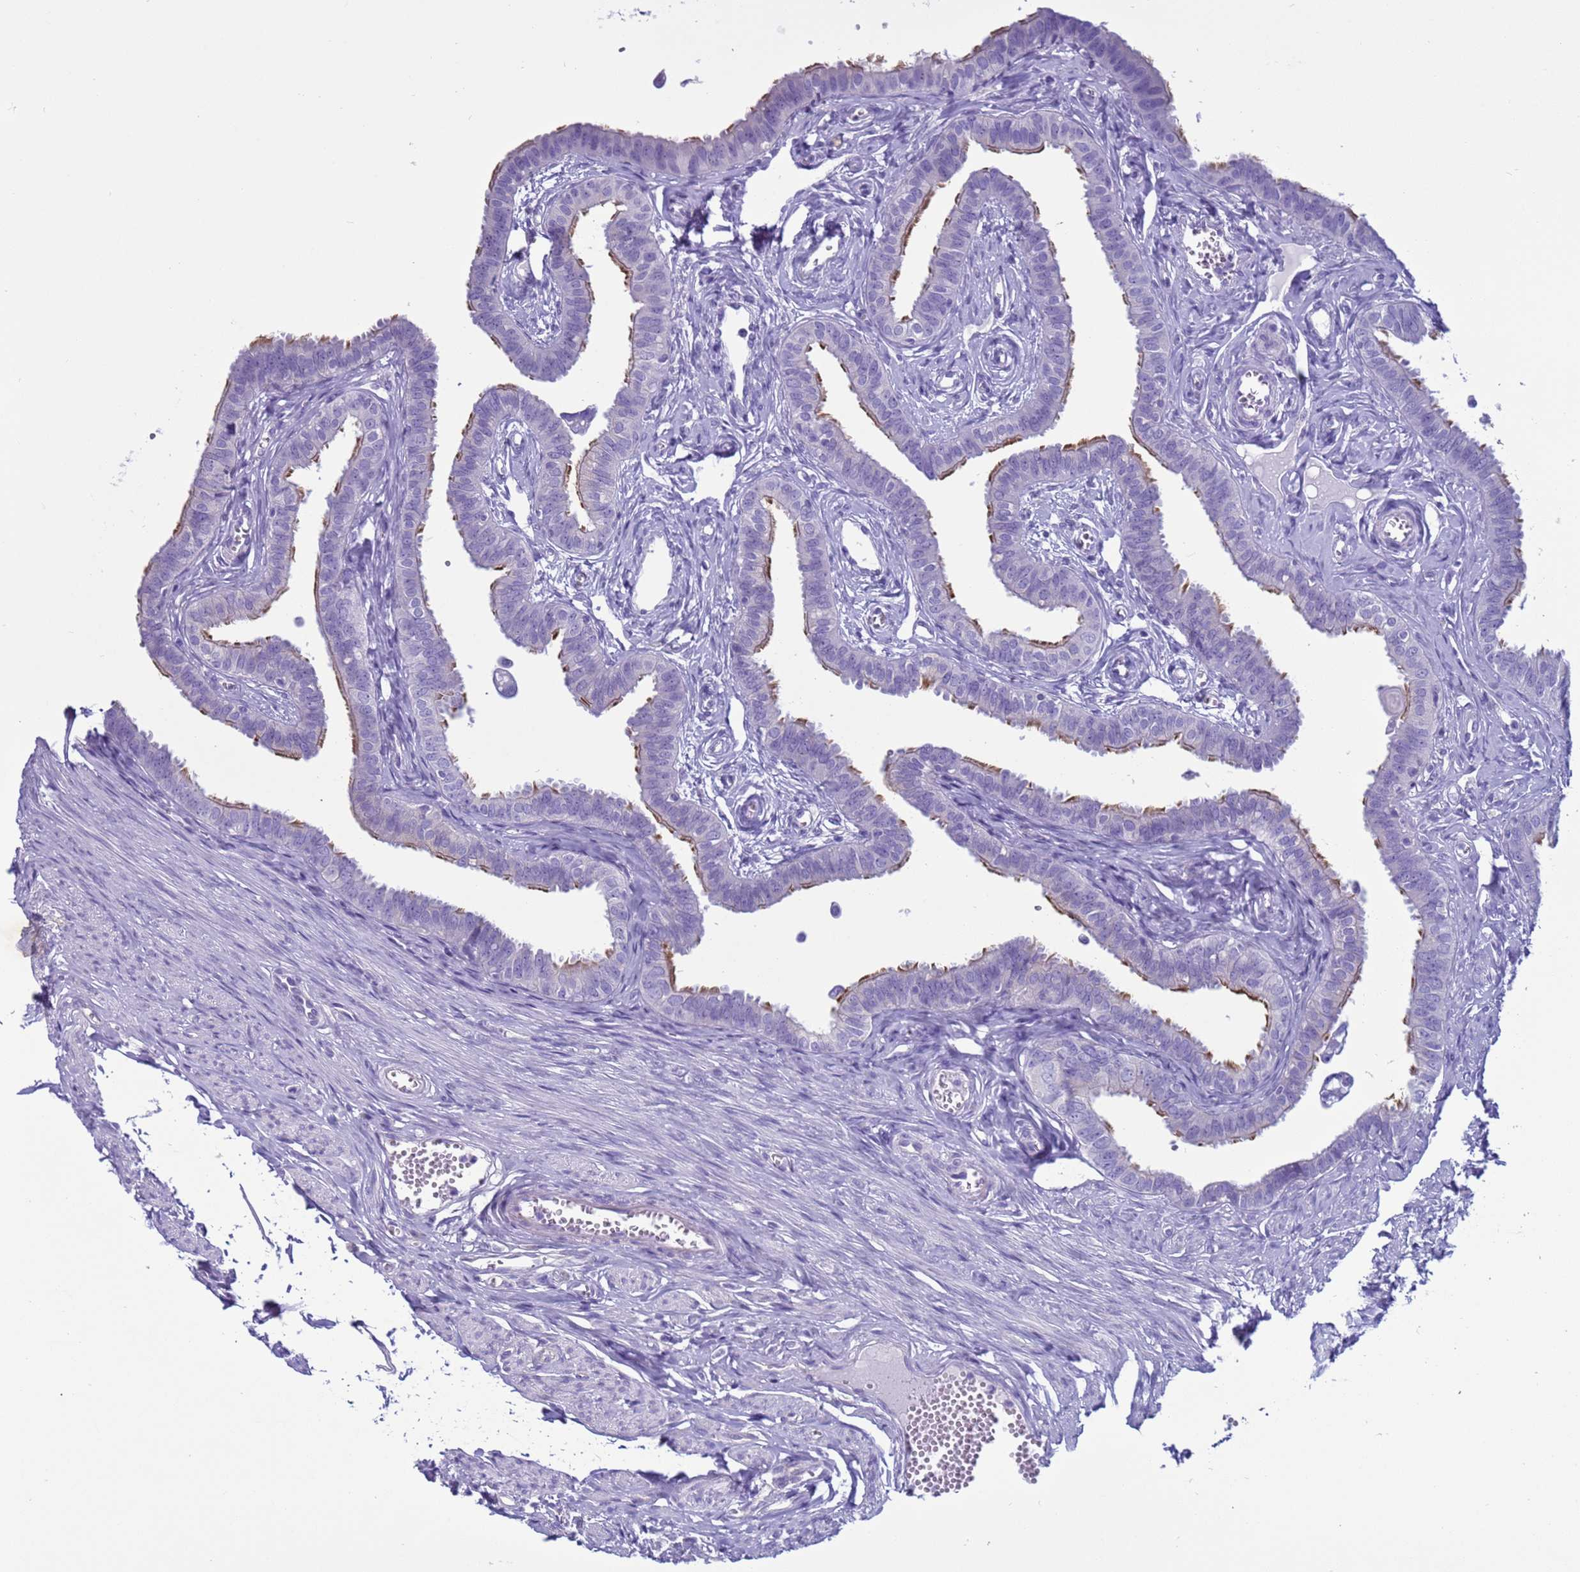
{"staining": {"intensity": "moderate", "quantity": "25%-75%", "location": "cytoplasmic/membranous"}, "tissue": "fallopian tube", "cell_type": "Glandular cells", "image_type": "normal", "snomed": [{"axis": "morphology", "description": "Normal tissue, NOS"}, {"axis": "morphology", "description": "Carcinoma, NOS"}, {"axis": "topography", "description": "Fallopian tube"}, {"axis": "topography", "description": "Ovary"}], "caption": "Glandular cells exhibit medium levels of moderate cytoplasmic/membranous expression in about 25%-75% of cells in benign fallopian tube. (DAB (3,3'-diaminobenzidine) IHC with brightfield microscopy, high magnification).", "gene": "CST1", "patient": {"sex": "female", "age": 59}}